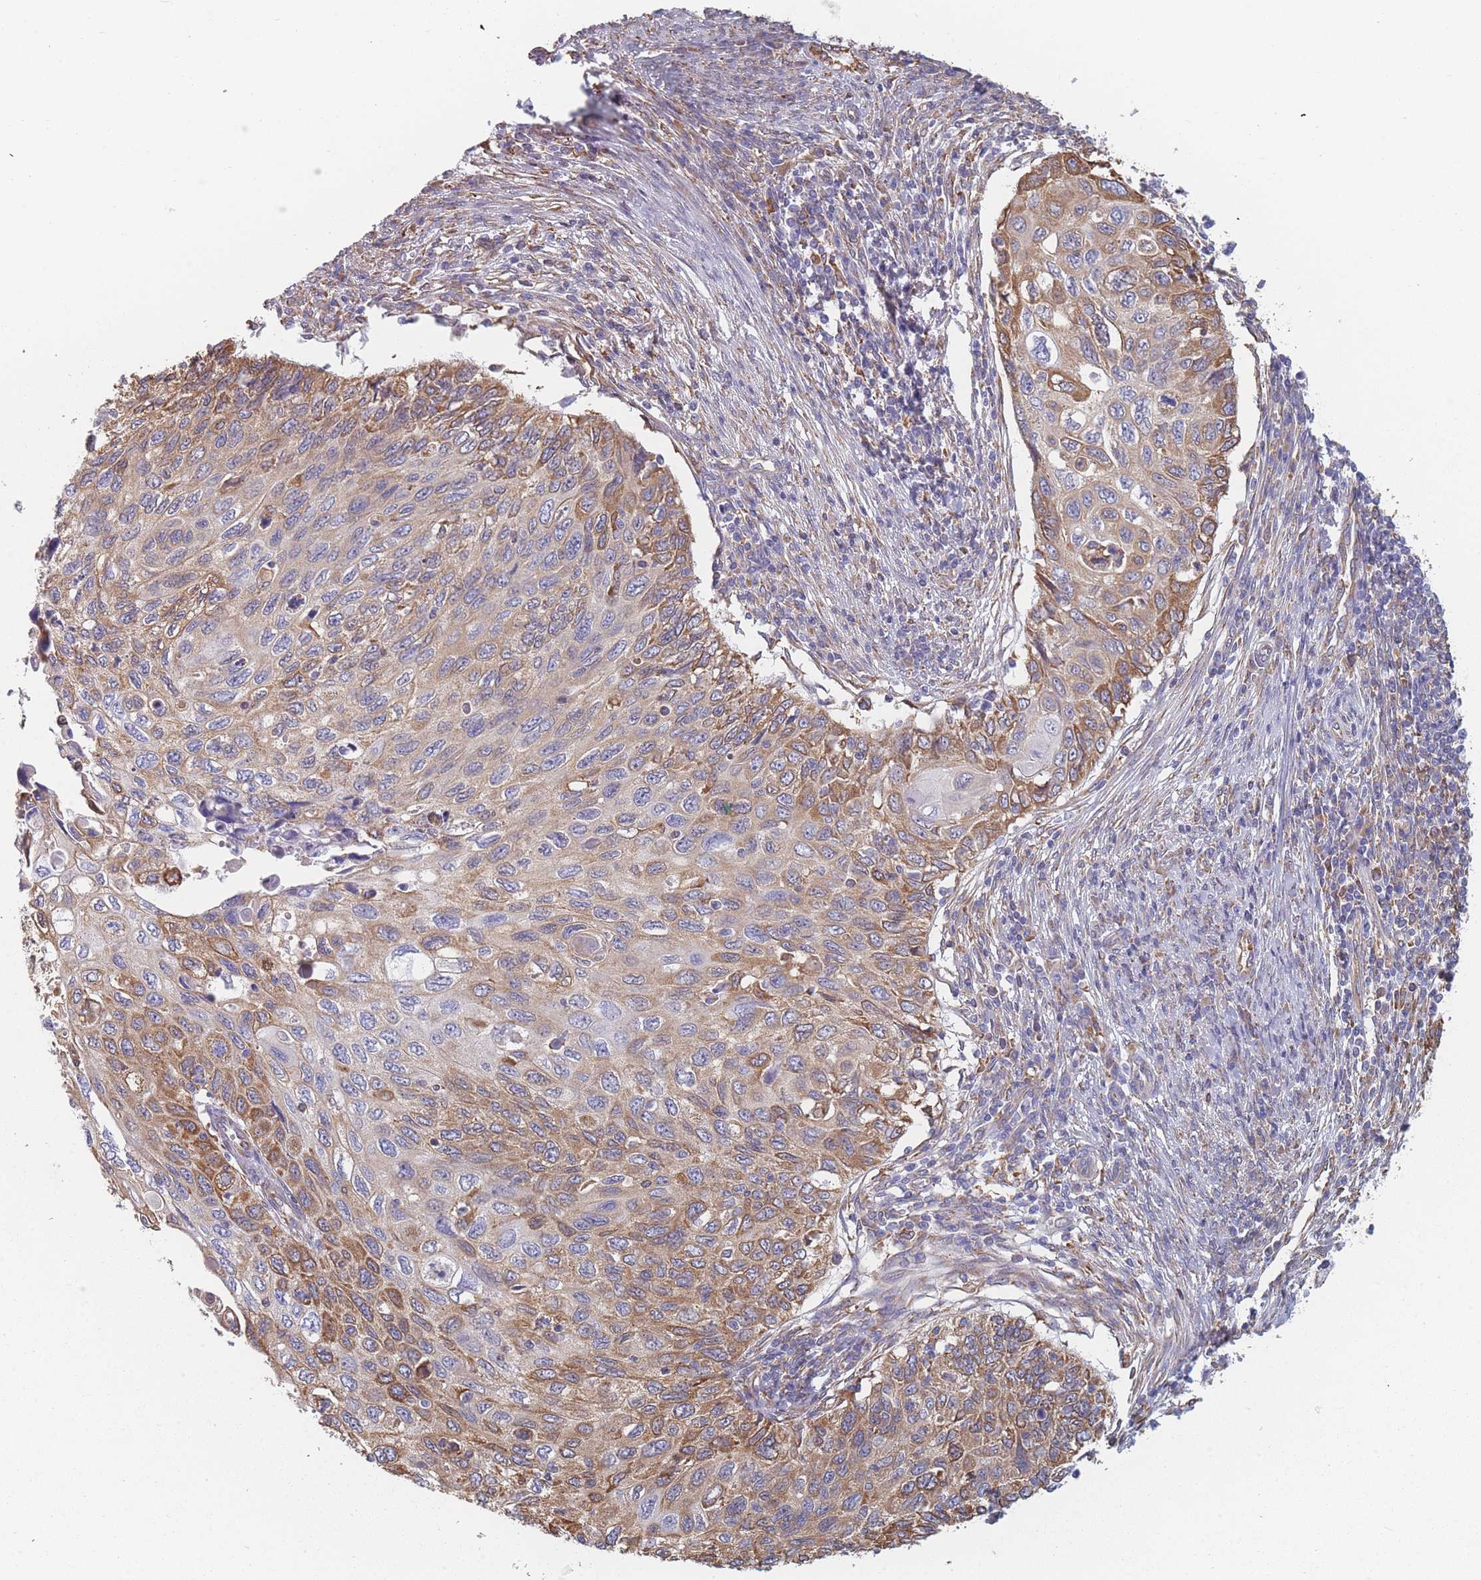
{"staining": {"intensity": "moderate", "quantity": ">75%", "location": "cytoplasmic/membranous"}, "tissue": "cervical cancer", "cell_type": "Tumor cells", "image_type": "cancer", "snomed": [{"axis": "morphology", "description": "Squamous cell carcinoma, NOS"}, {"axis": "topography", "description": "Cervix"}], "caption": "Squamous cell carcinoma (cervical) tissue demonstrates moderate cytoplasmic/membranous expression in approximately >75% of tumor cells", "gene": "OR7C2", "patient": {"sex": "female", "age": 70}}